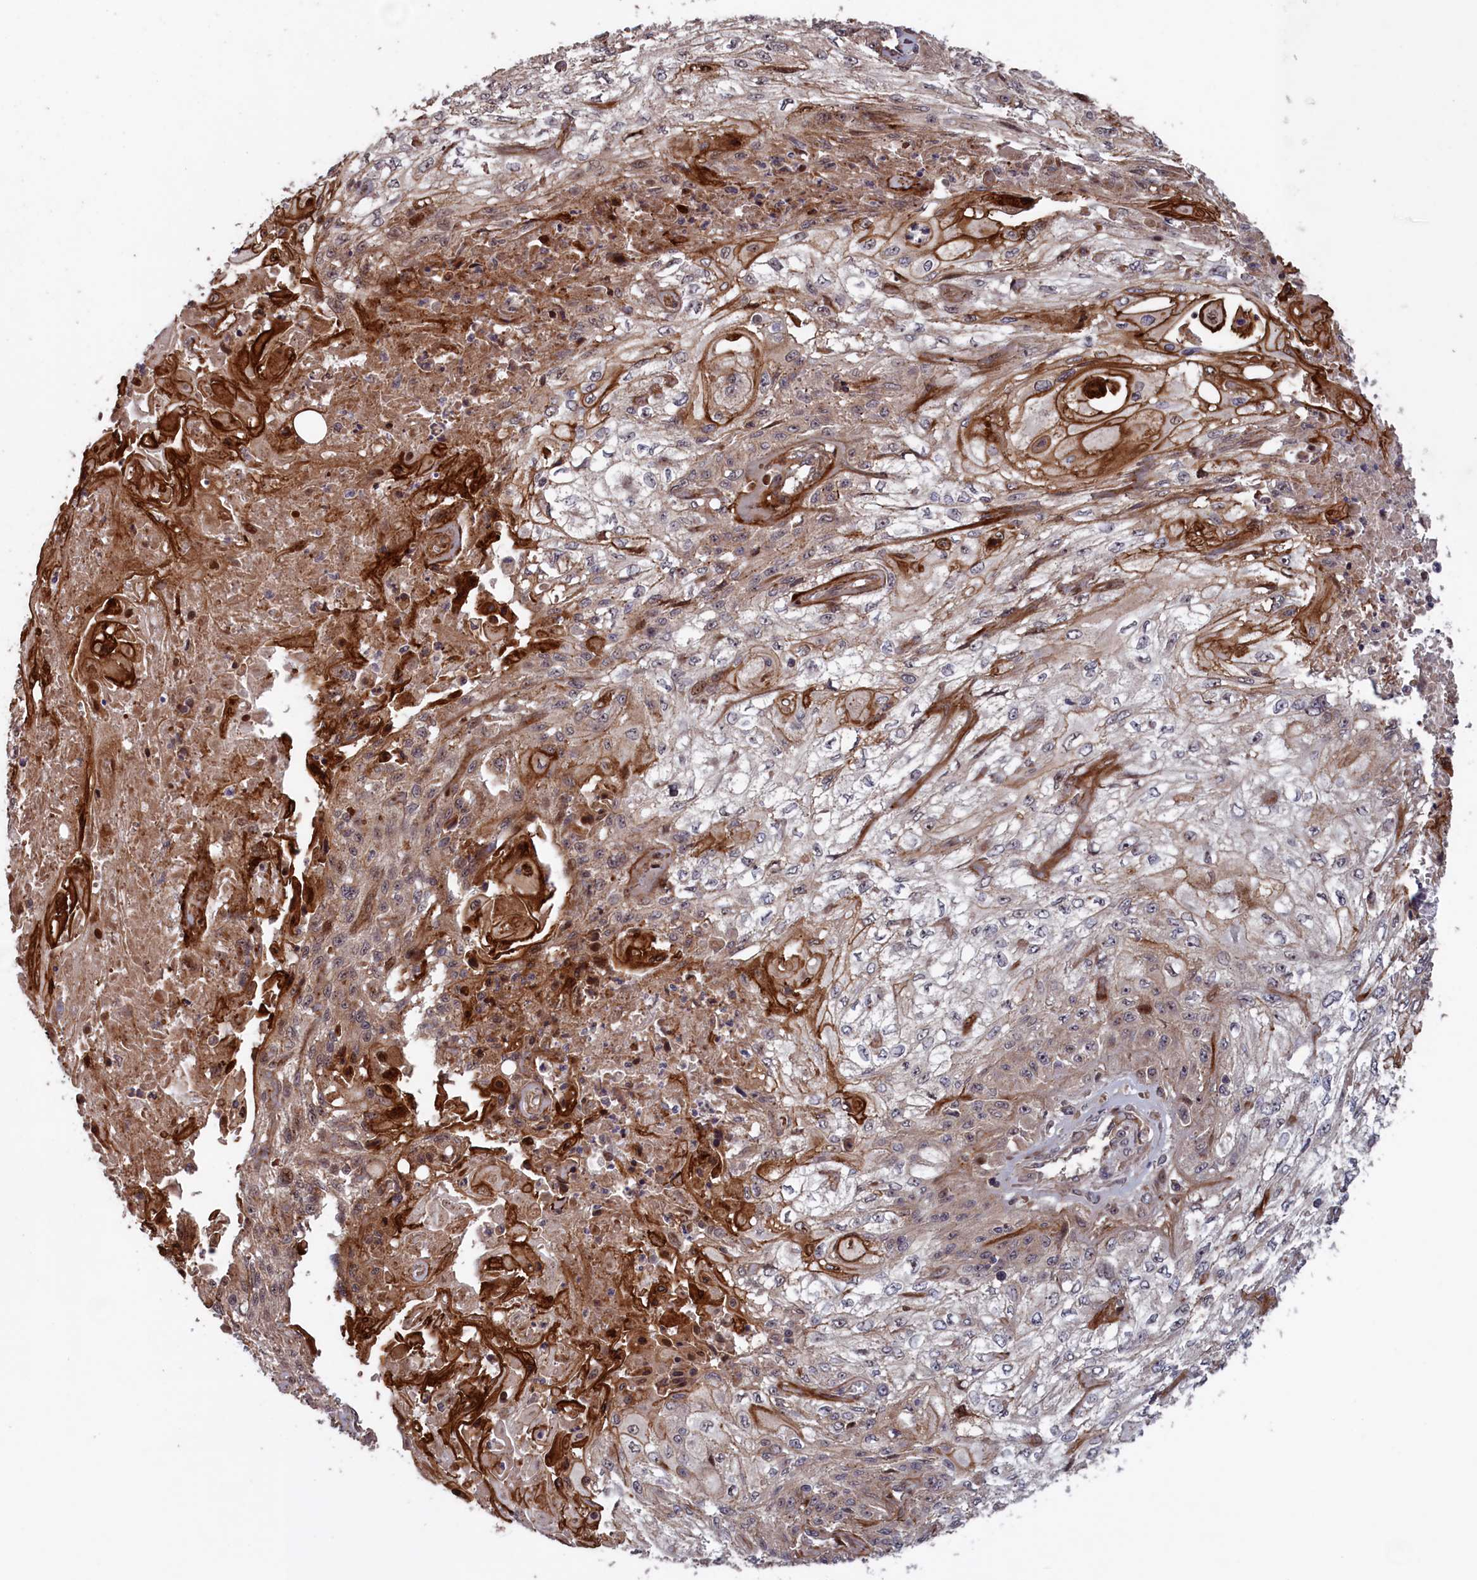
{"staining": {"intensity": "weak", "quantity": "25%-75%", "location": "cytoplasmic/membranous"}, "tissue": "skin cancer", "cell_type": "Tumor cells", "image_type": "cancer", "snomed": [{"axis": "morphology", "description": "Squamous cell carcinoma, NOS"}, {"axis": "morphology", "description": "Squamous cell carcinoma, metastatic, NOS"}, {"axis": "topography", "description": "Skin"}, {"axis": "topography", "description": "Lymph node"}], "caption": "Protein positivity by IHC reveals weak cytoplasmic/membranous expression in about 25%-75% of tumor cells in skin squamous cell carcinoma.", "gene": "LSG1", "patient": {"sex": "male", "age": 75}}